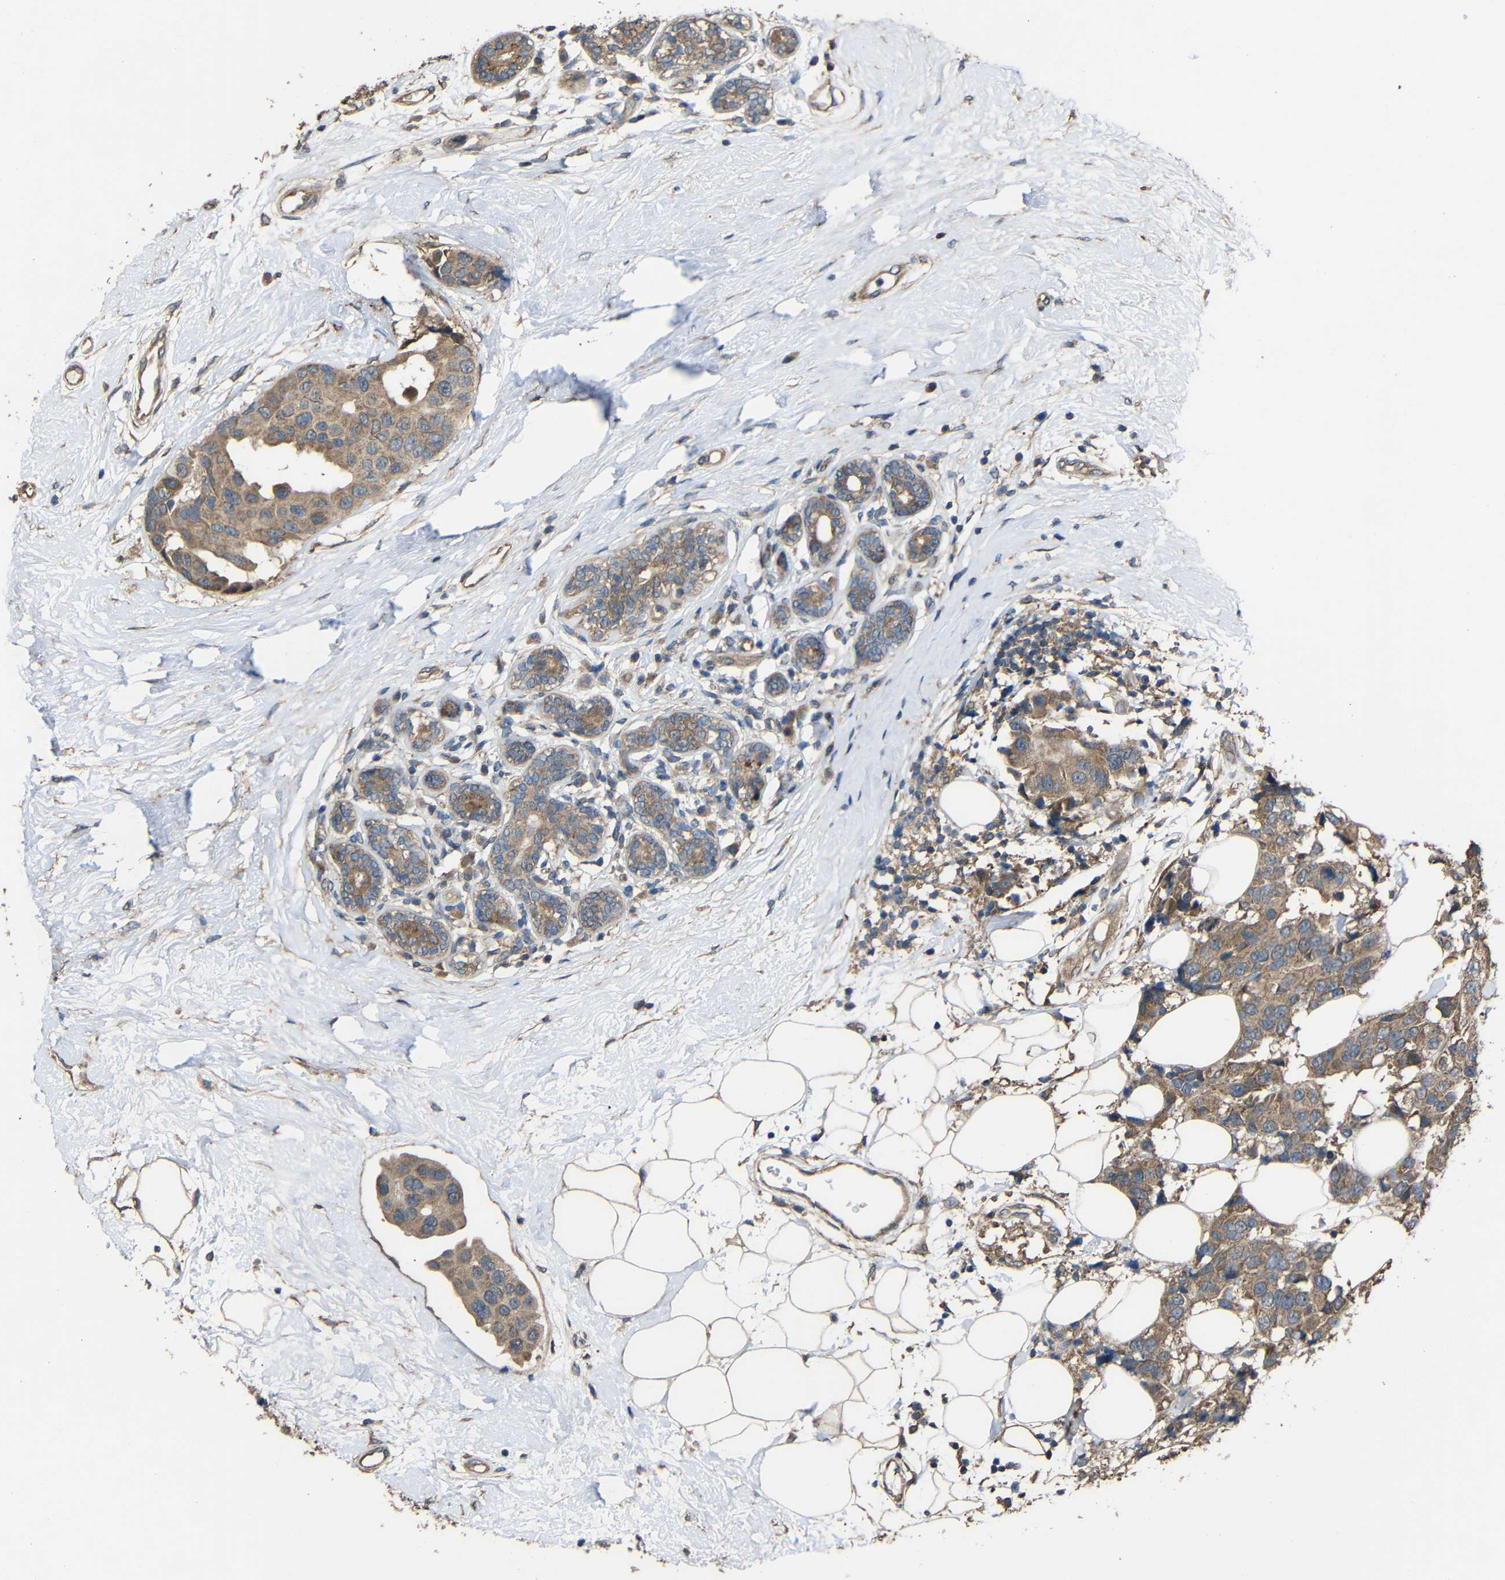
{"staining": {"intensity": "moderate", "quantity": ">75%", "location": "cytoplasmic/membranous"}, "tissue": "breast cancer", "cell_type": "Tumor cells", "image_type": "cancer", "snomed": [{"axis": "morphology", "description": "Normal tissue, NOS"}, {"axis": "morphology", "description": "Duct carcinoma"}, {"axis": "topography", "description": "Breast"}], "caption": "This micrograph exhibits immunohistochemistry staining of human breast cancer, with medium moderate cytoplasmic/membranous expression in about >75% of tumor cells.", "gene": "CHST9", "patient": {"sex": "female", "age": 39}}